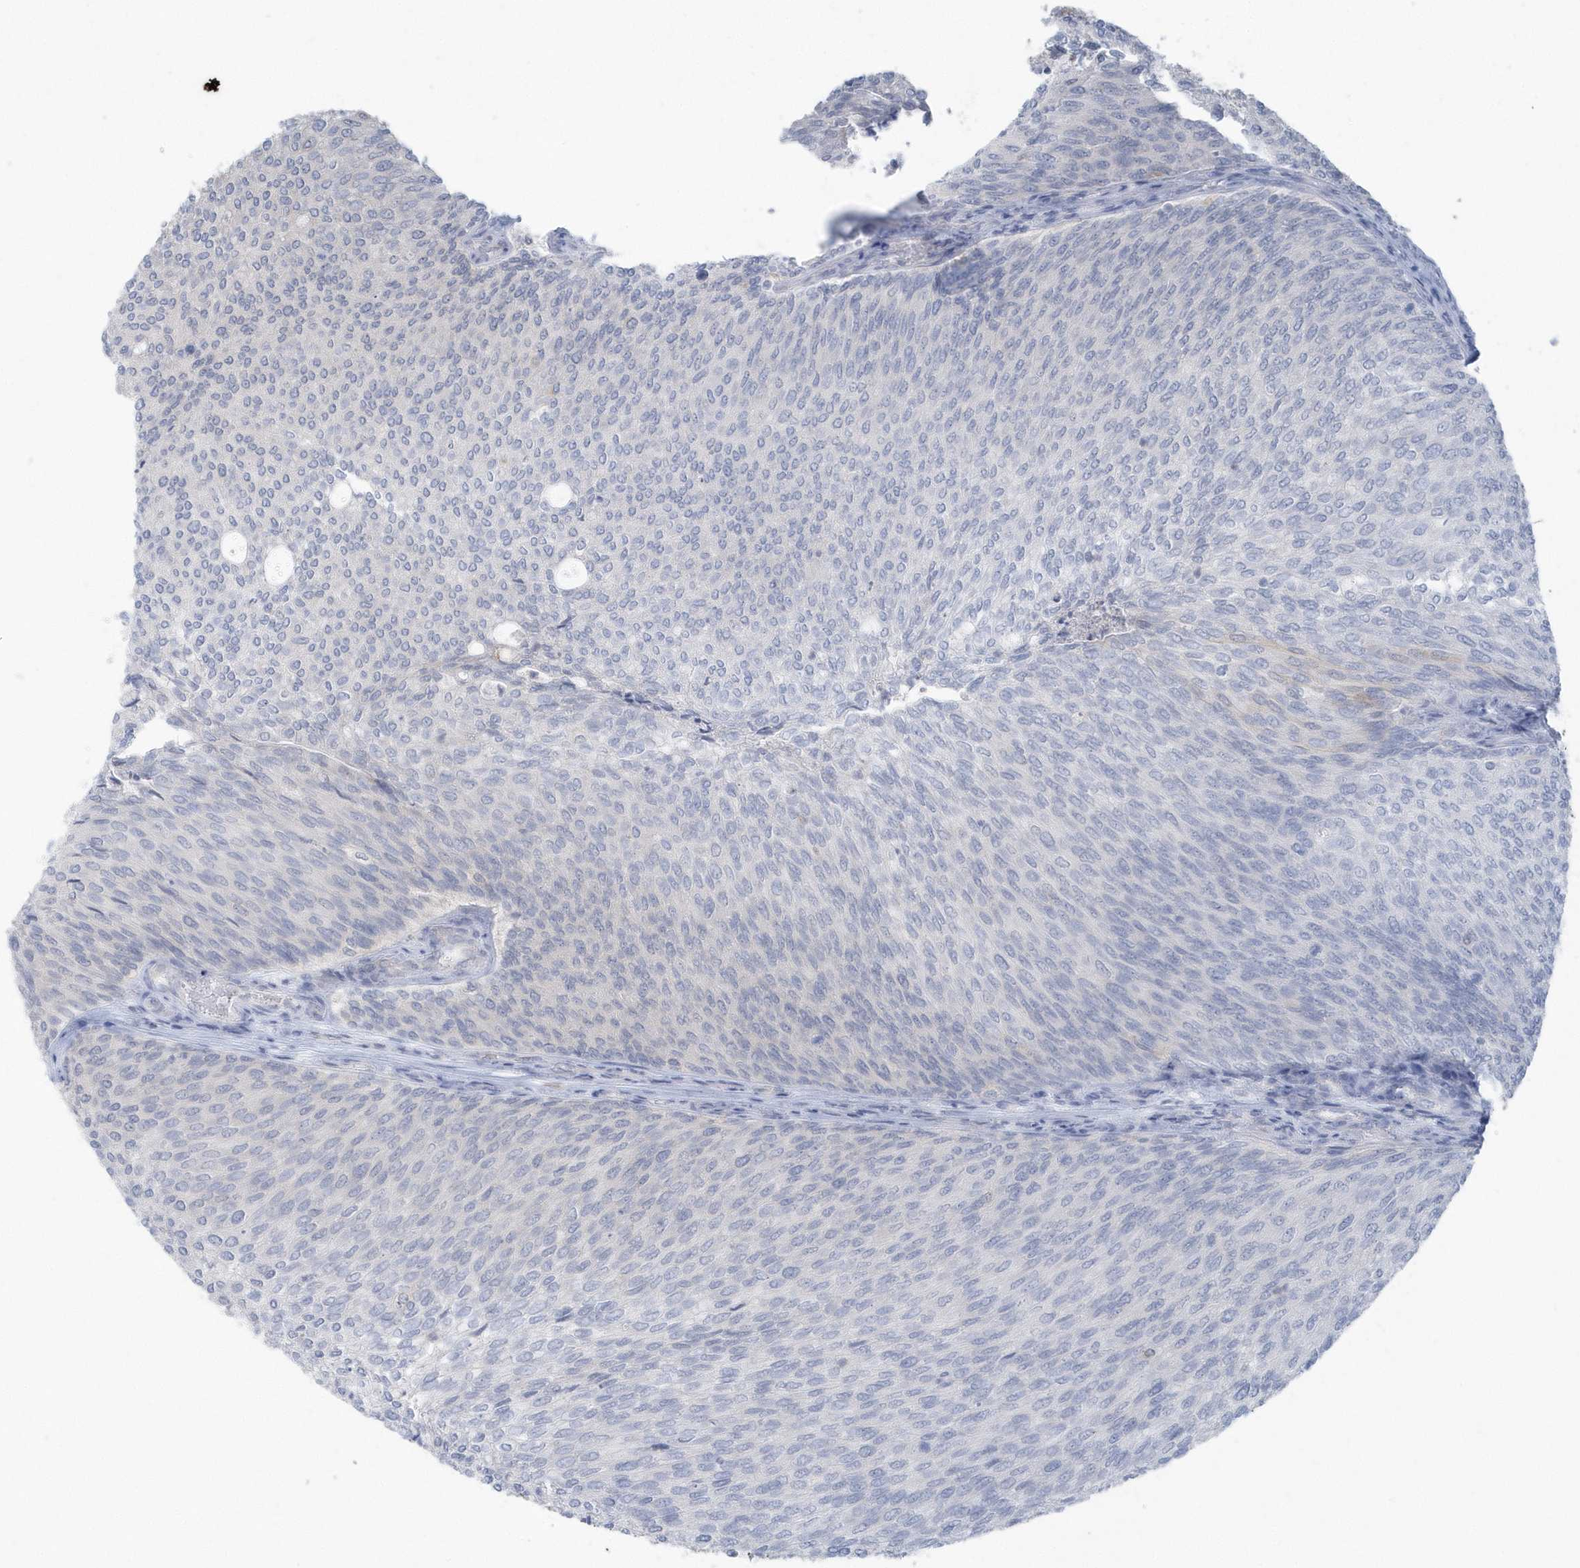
{"staining": {"intensity": "negative", "quantity": "none", "location": "none"}, "tissue": "urothelial cancer", "cell_type": "Tumor cells", "image_type": "cancer", "snomed": [{"axis": "morphology", "description": "Urothelial carcinoma, Low grade"}, {"axis": "topography", "description": "Urinary bladder"}], "caption": "High power microscopy image of an immunohistochemistry photomicrograph of urothelial cancer, revealing no significant expression in tumor cells.", "gene": "HERPUD1", "patient": {"sex": "female", "age": 79}}